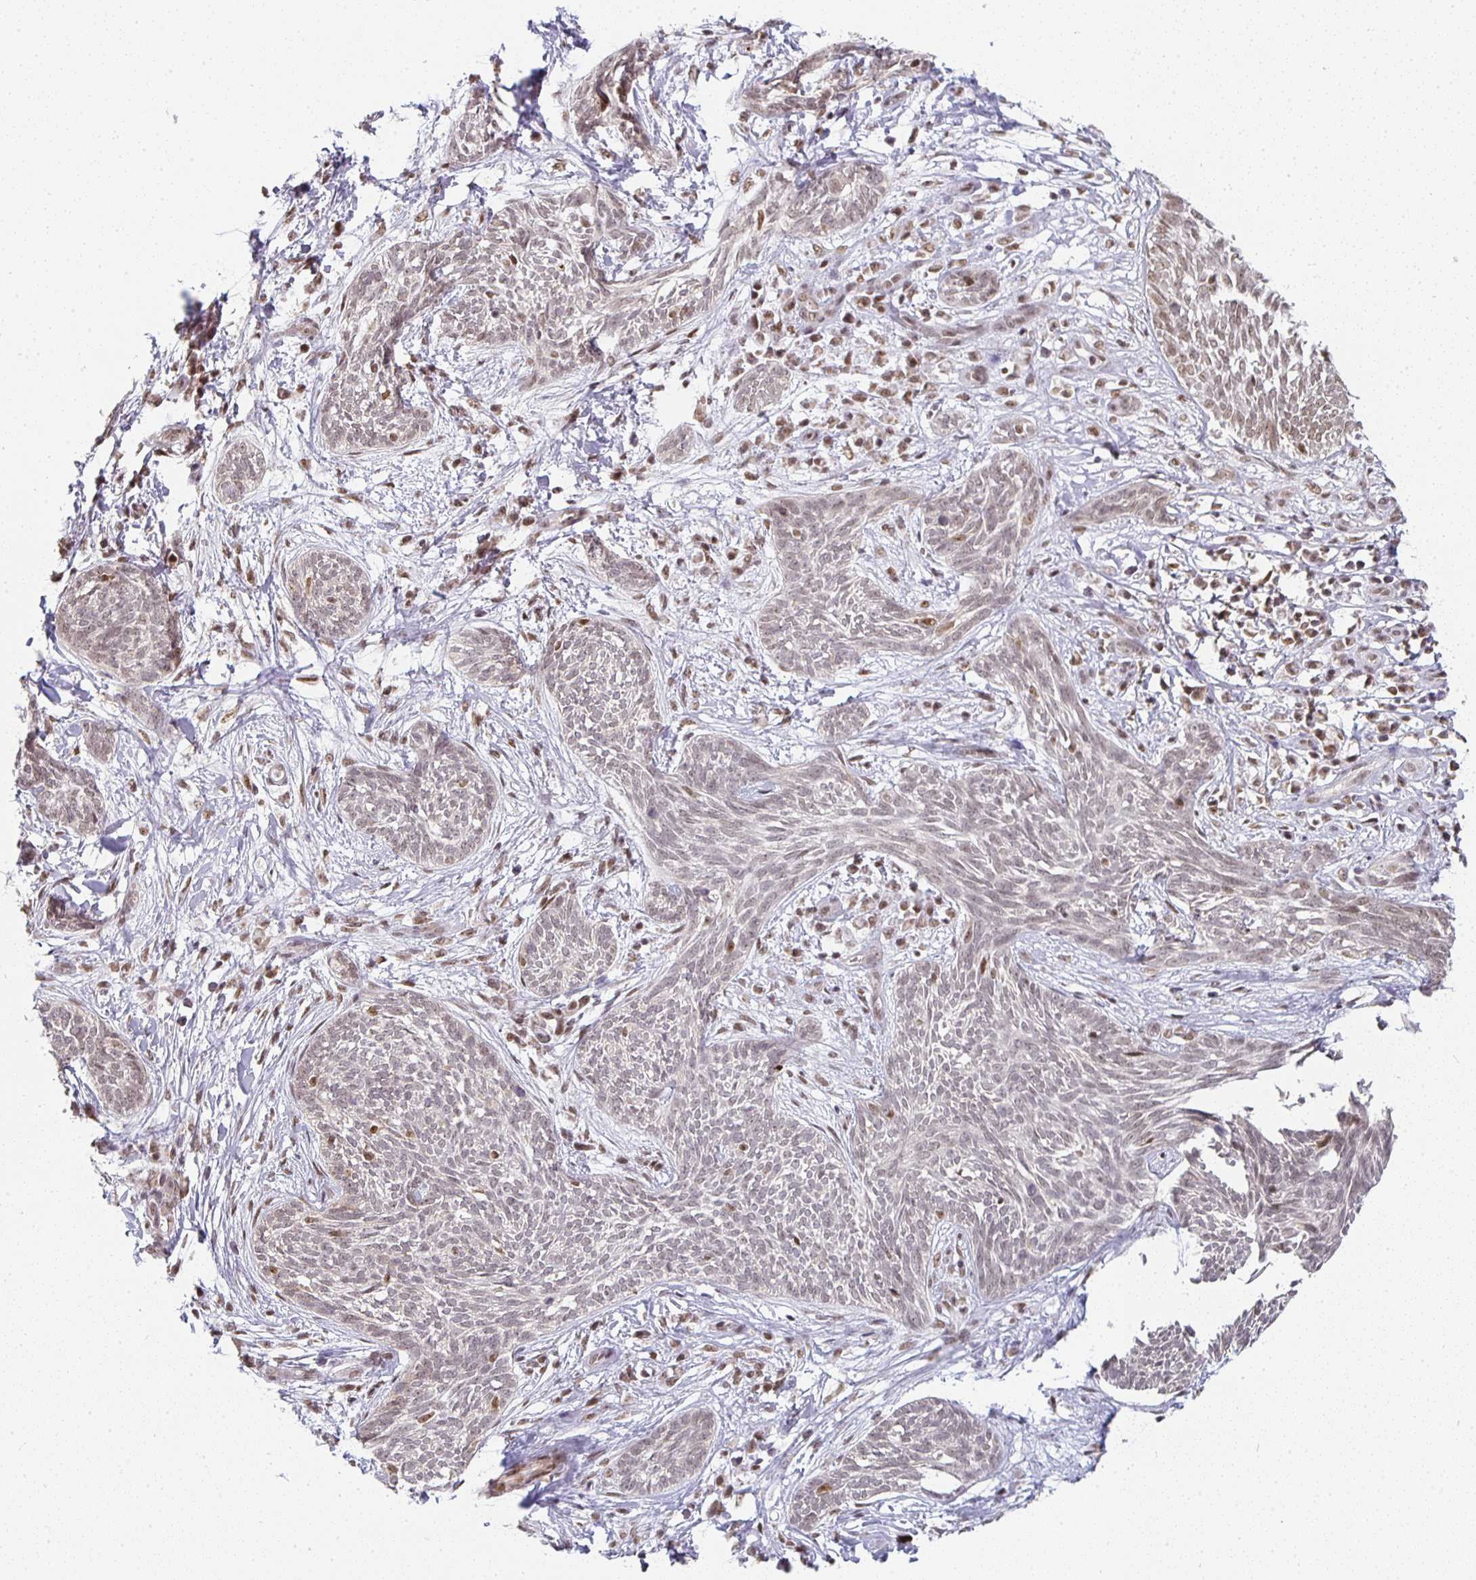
{"staining": {"intensity": "weak", "quantity": "<25%", "location": "nuclear"}, "tissue": "skin cancer", "cell_type": "Tumor cells", "image_type": "cancer", "snomed": [{"axis": "morphology", "description": "Basal cell carcinoma"}, {"axis": "topography", "description": "Skin"}, {"axis": "topography", "description": "Skin, foot"}], "caption": "Immunohistochemistry (IHC) photomicrograph of neoplastic tissue: human skin cancer (basal cell carcinoma) stained with DAB reveals no significant protein expression in tumor cells.", "gene": "SMARCA2", "patient": {"sex": "female", "age": 86}}